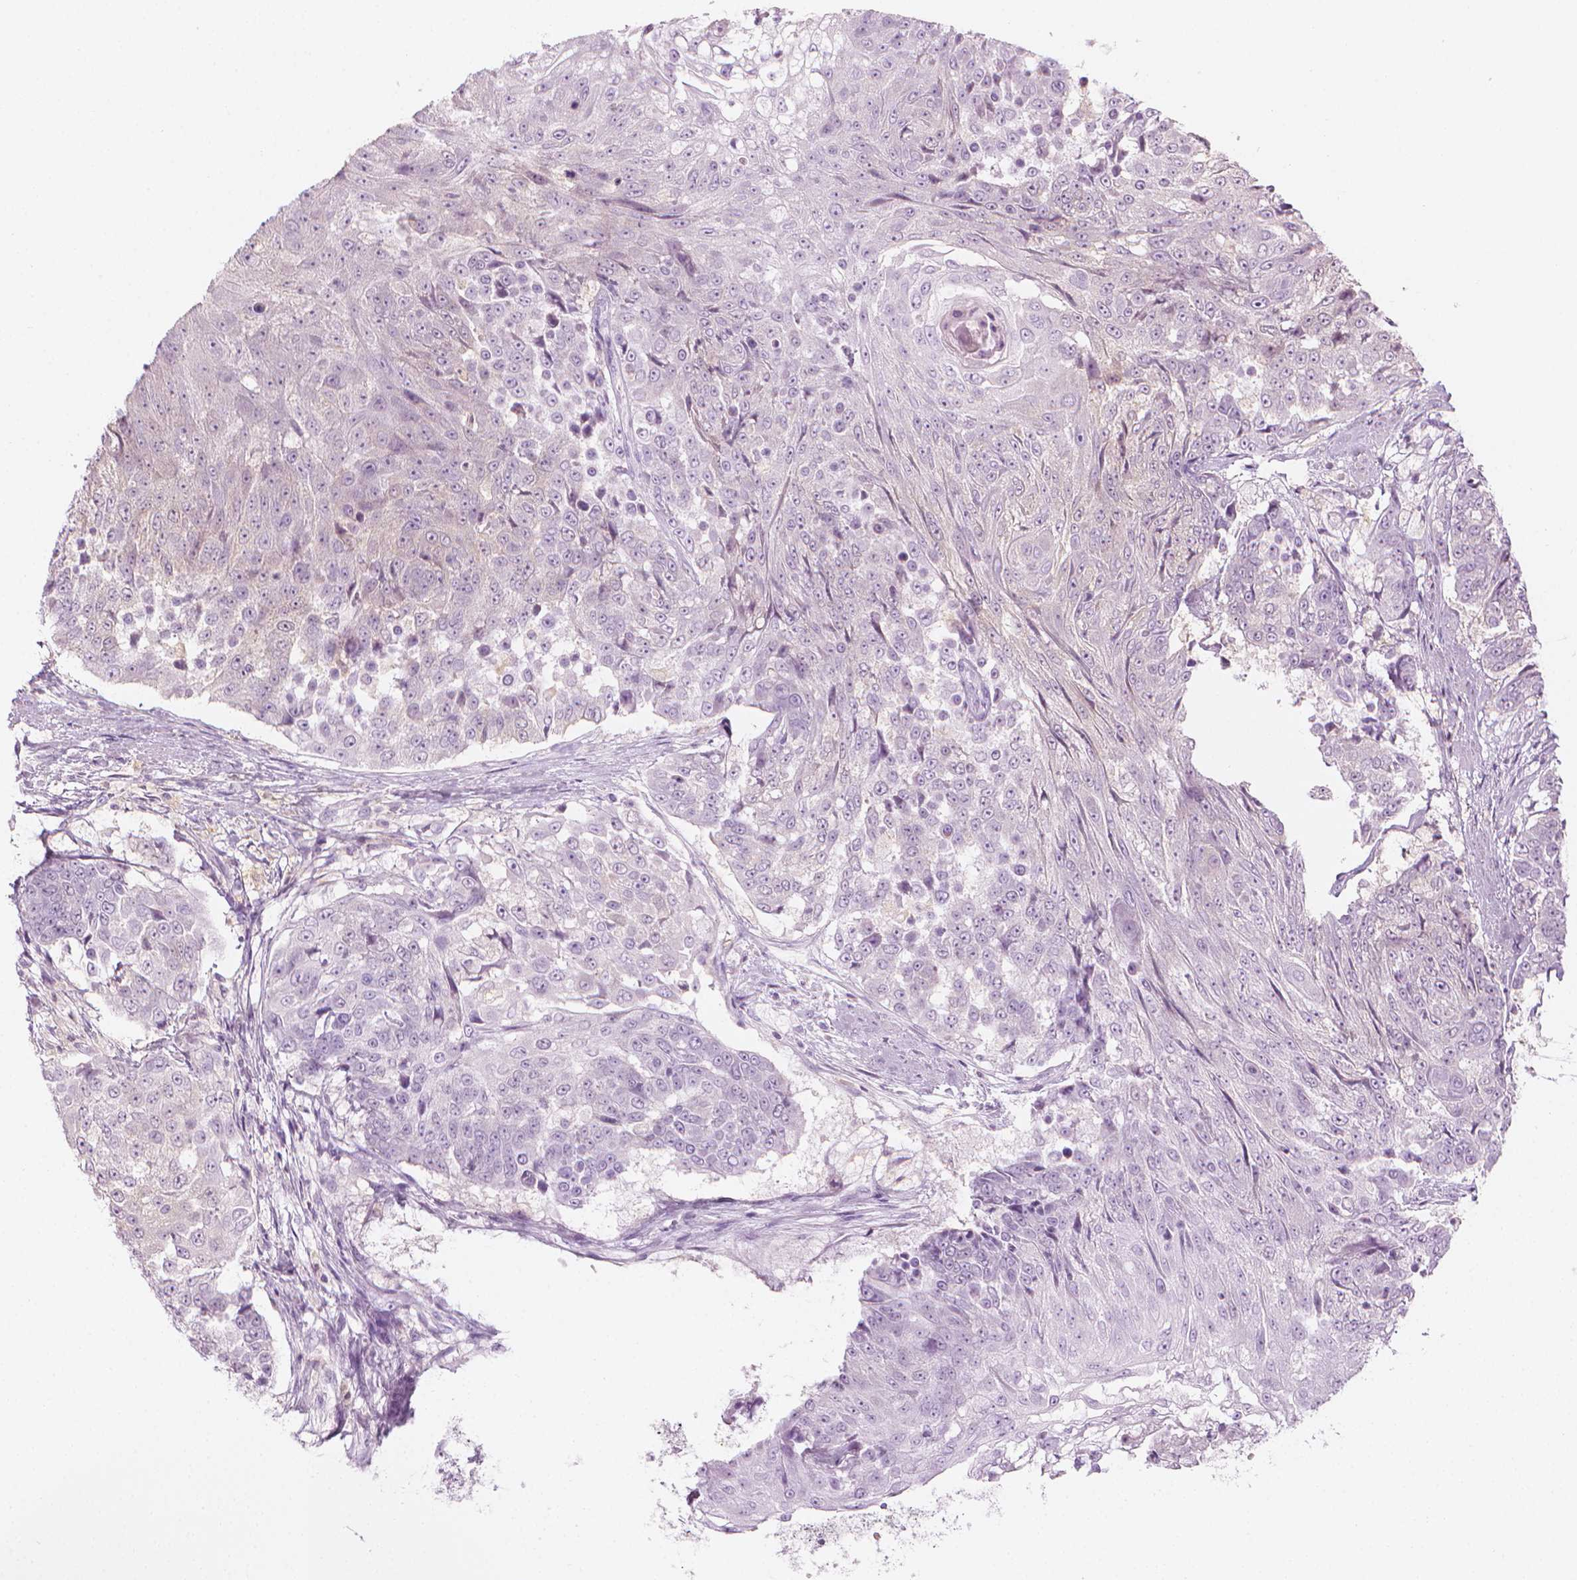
{"staining": {"intensity": "negative", "quantity": "none", "location": "none"}, "tissue": "urothelial cancer", "cell_type": "Tumor cells", "image_type": "cancer", "snomed": [{"axis": "morphology", "description": "Urothelial carcinoma, High grade"}, {"axis": "topography", "description": "Urinary bladder"}], "caption": "Image shows no protein expression in tumor cells of urothelial carcinoma (high-grade) tissue. (DAB immunohistochemistry, high magnification).", "gene": "SHMT1", "patient": {"sex": "female", "age": 63}}